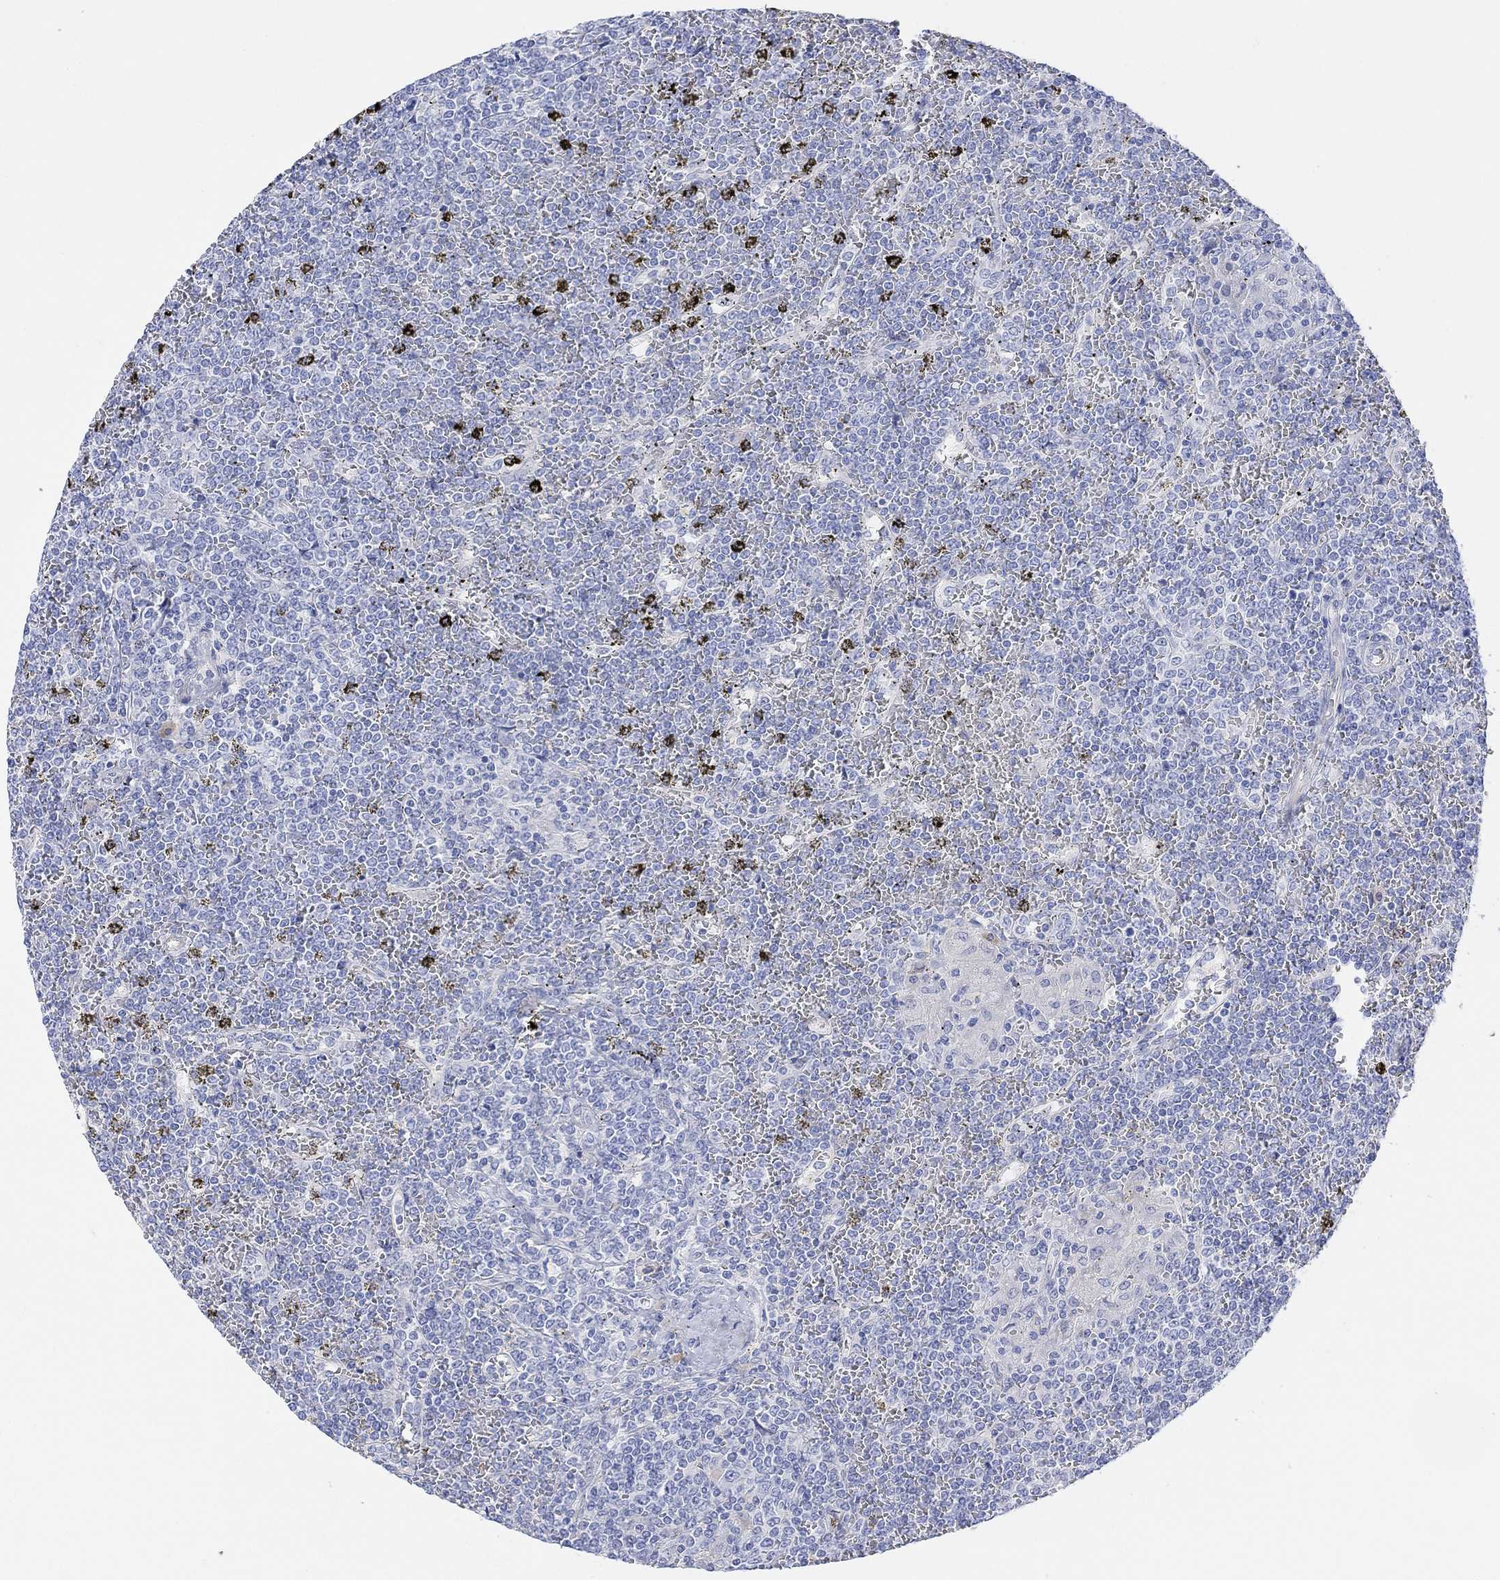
{"staining": {"intensity": "negative", "quantity": "none", "location": "none"}, "tissue": "lymphoma", "cell_type": "Tumor cells", "image_type": "cancer", "snomed": [{"axis": "morphology", "description": "Malignant lymphoma, non-Hodgkin's type, Low grade"}, {"axis": "topography", "description": "Spleen"}], "caption": "IHC of human lymphoma shows no positivity in tumor cells.", "gene": "GNG13", "patient": {"sex": "female", "age": 19}}